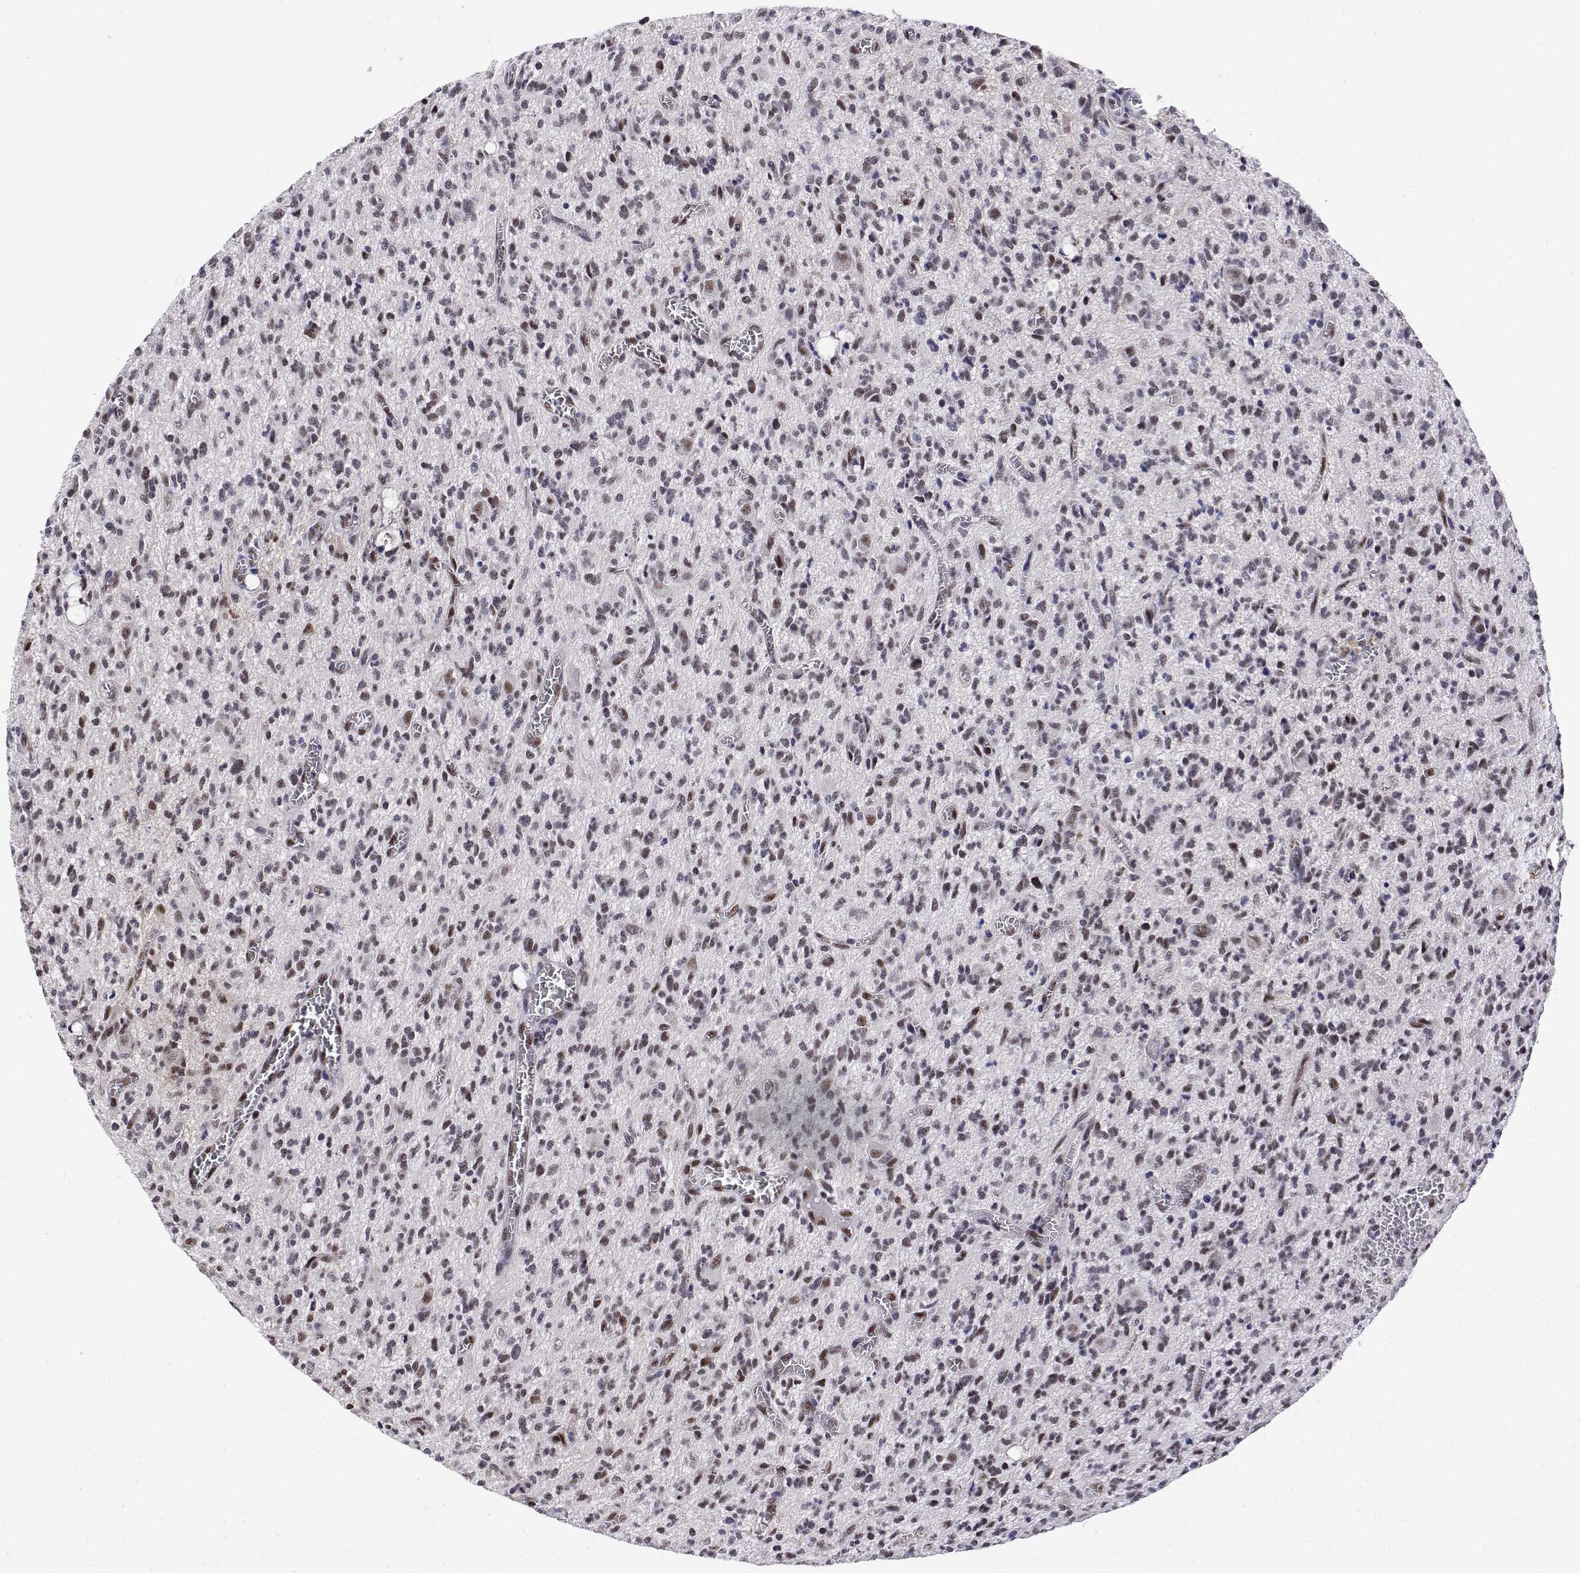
{"staining": {"intensity": "weak", "quantity": "25%-75%", "location": "nuclear"}, "tissue": "glioma", "cell_type": "Tumor cells", "image_type": "cancer", "snomed": [{"axis": "morphology", "description": "Glioma, malignant, Low grade"}, {"axis": "topography", "description": "Brain"}], "caption": "A low amount of weak nuclear positivity is appreciated in approximately 25%-75% of tumor cells in malignant glioma (low-grade) tissue.", "gene": "POLDIP3", "patient": {"sex": "male", "age": 64}}